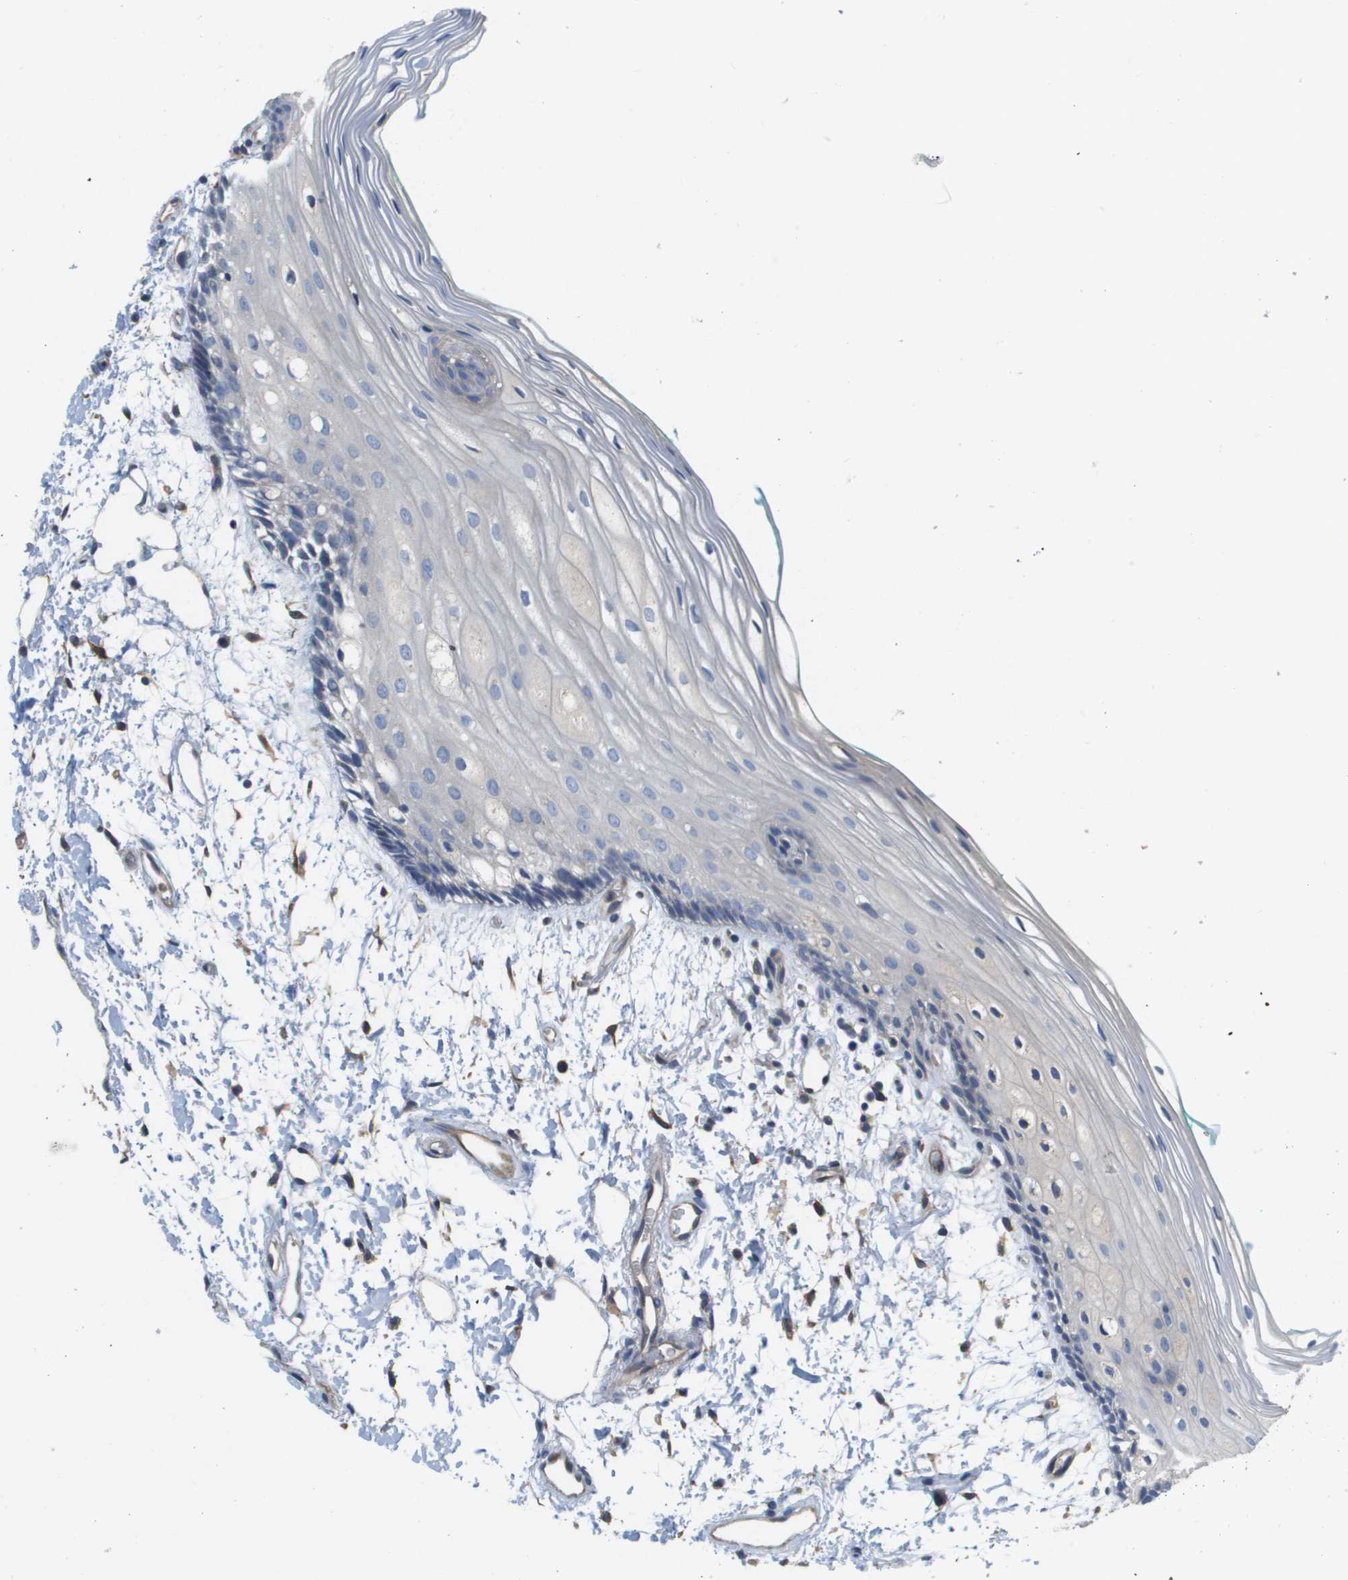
{"staining": {"intensity": "negative", "quantity": "none", "location": "none"}, "tissue": "oral mucosa", "cell_type": "Squamous epithelial cells", "image_type": "normal", "snomed": [{"axis": "morphology", "description": "Normal tissue, NOS"}, {"axis": "topography", "description": "Skeletal muscle"}, {"axis": "topography", "description": "Oral tissue"}, {"axis": "topography", "description": "Peripheral nerve tissue"}], "caption": "Benign oral mucosa was stained to show a protein in brown. There is no significant positivity in squamous epithelial cells. Brightfield microscopy of immunohistochemistry (IHC) stained with DAB (brown) and hematoxylin (blue), captured at high magnification.", "gene": "CASP10", "patient": {"sex": "female", "age": 84}}